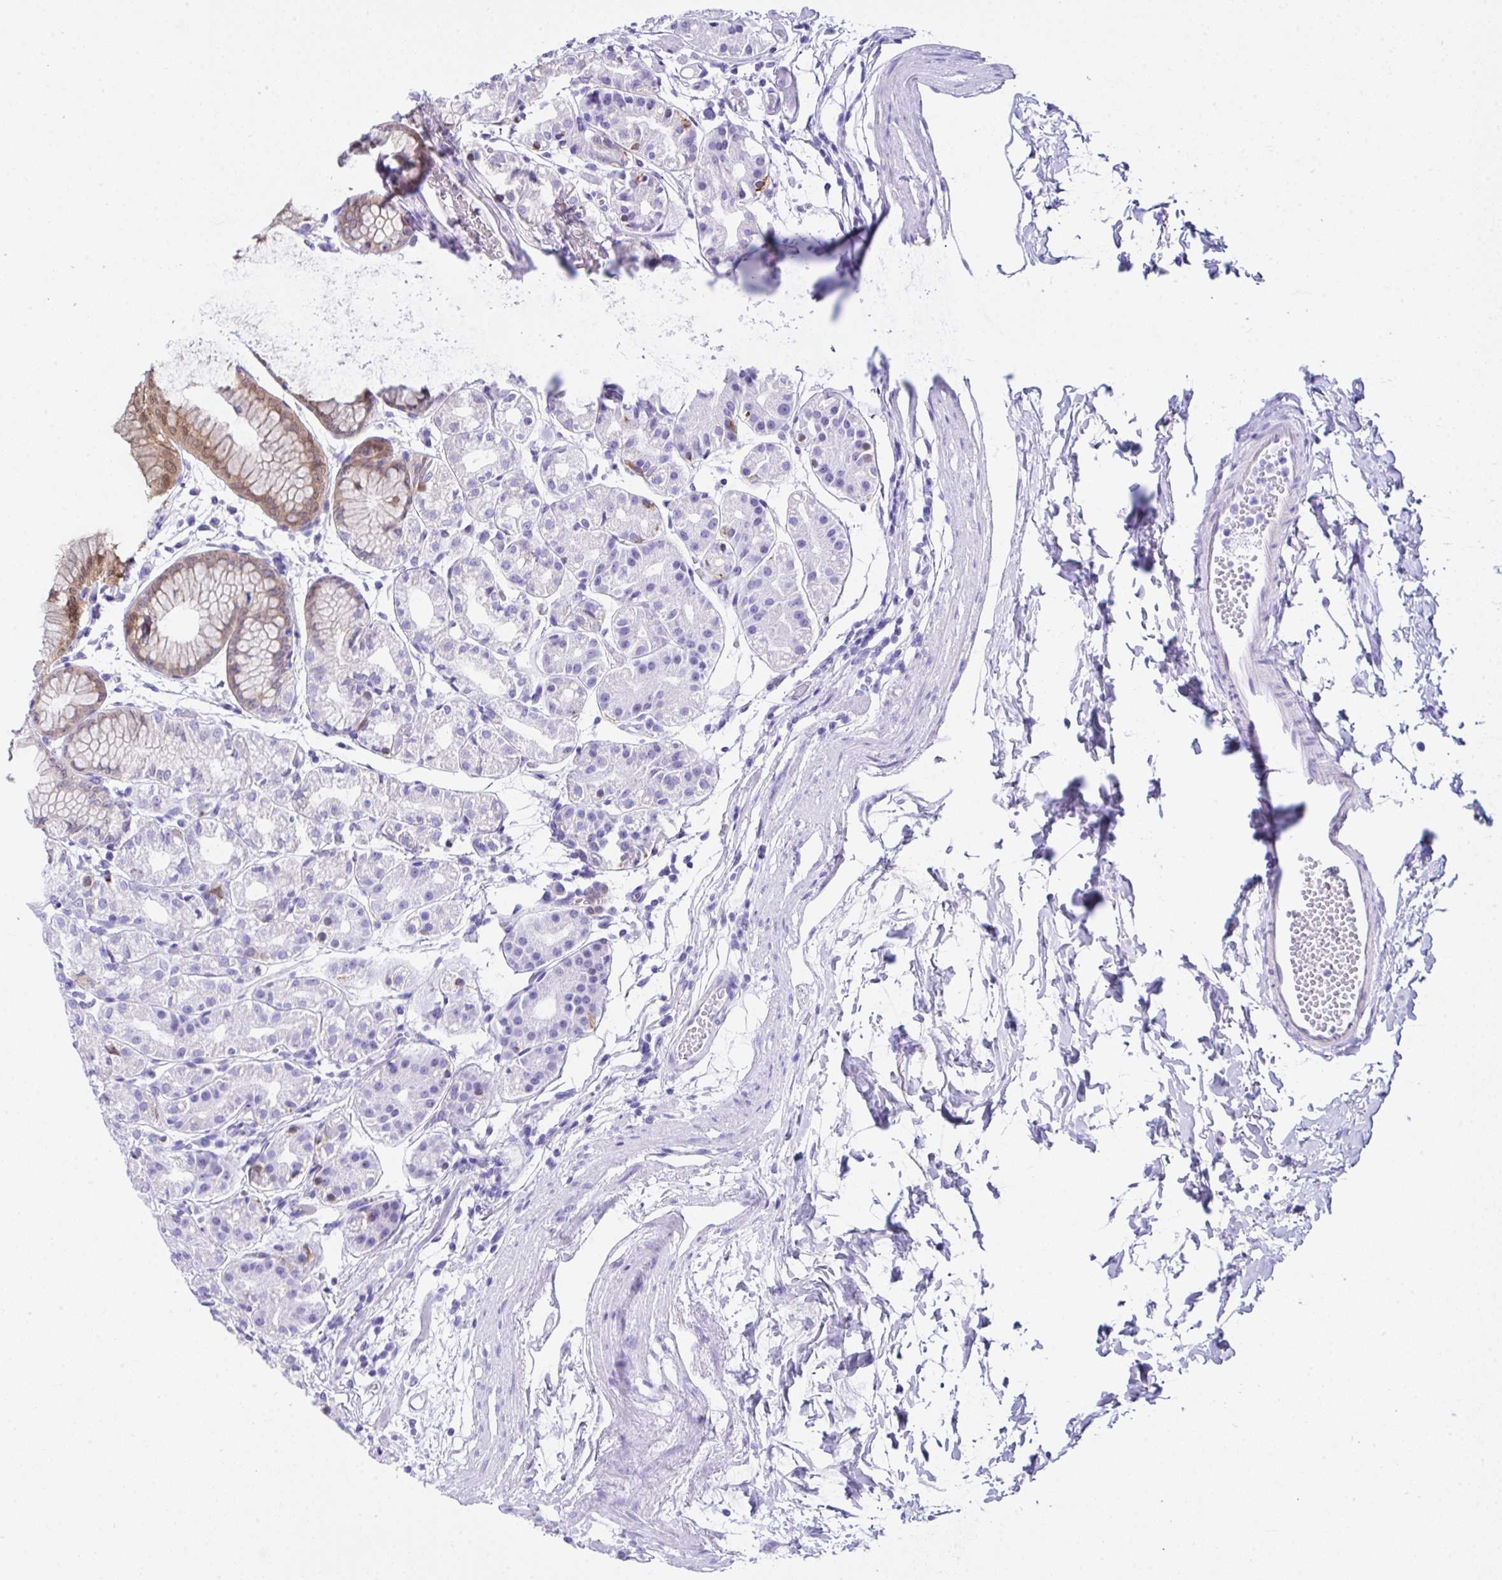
{"staining": {"intensity": "moderate", "quantity": "<25%", "location": "cytoplasmic/membranous,nuclear"}, "tissue": "stomach", "cell_type": "Glandular cells", "image_type": "normal", "snomed": [{"axis": "morphology", "description": "Normal tissue, NOS"}, {"axis": "topography", "description": "Stomach"}], "caption": "Immunohistochemistry photomicrograph of benign human stomach stained for a protein (brown), which shows low levels of moderate cytoplasmic/membranous,nuclear positivity in approximately <25% of glandular cells.", "gene": "LGALS4", "patient": {"sex": "female", "age": 57}}